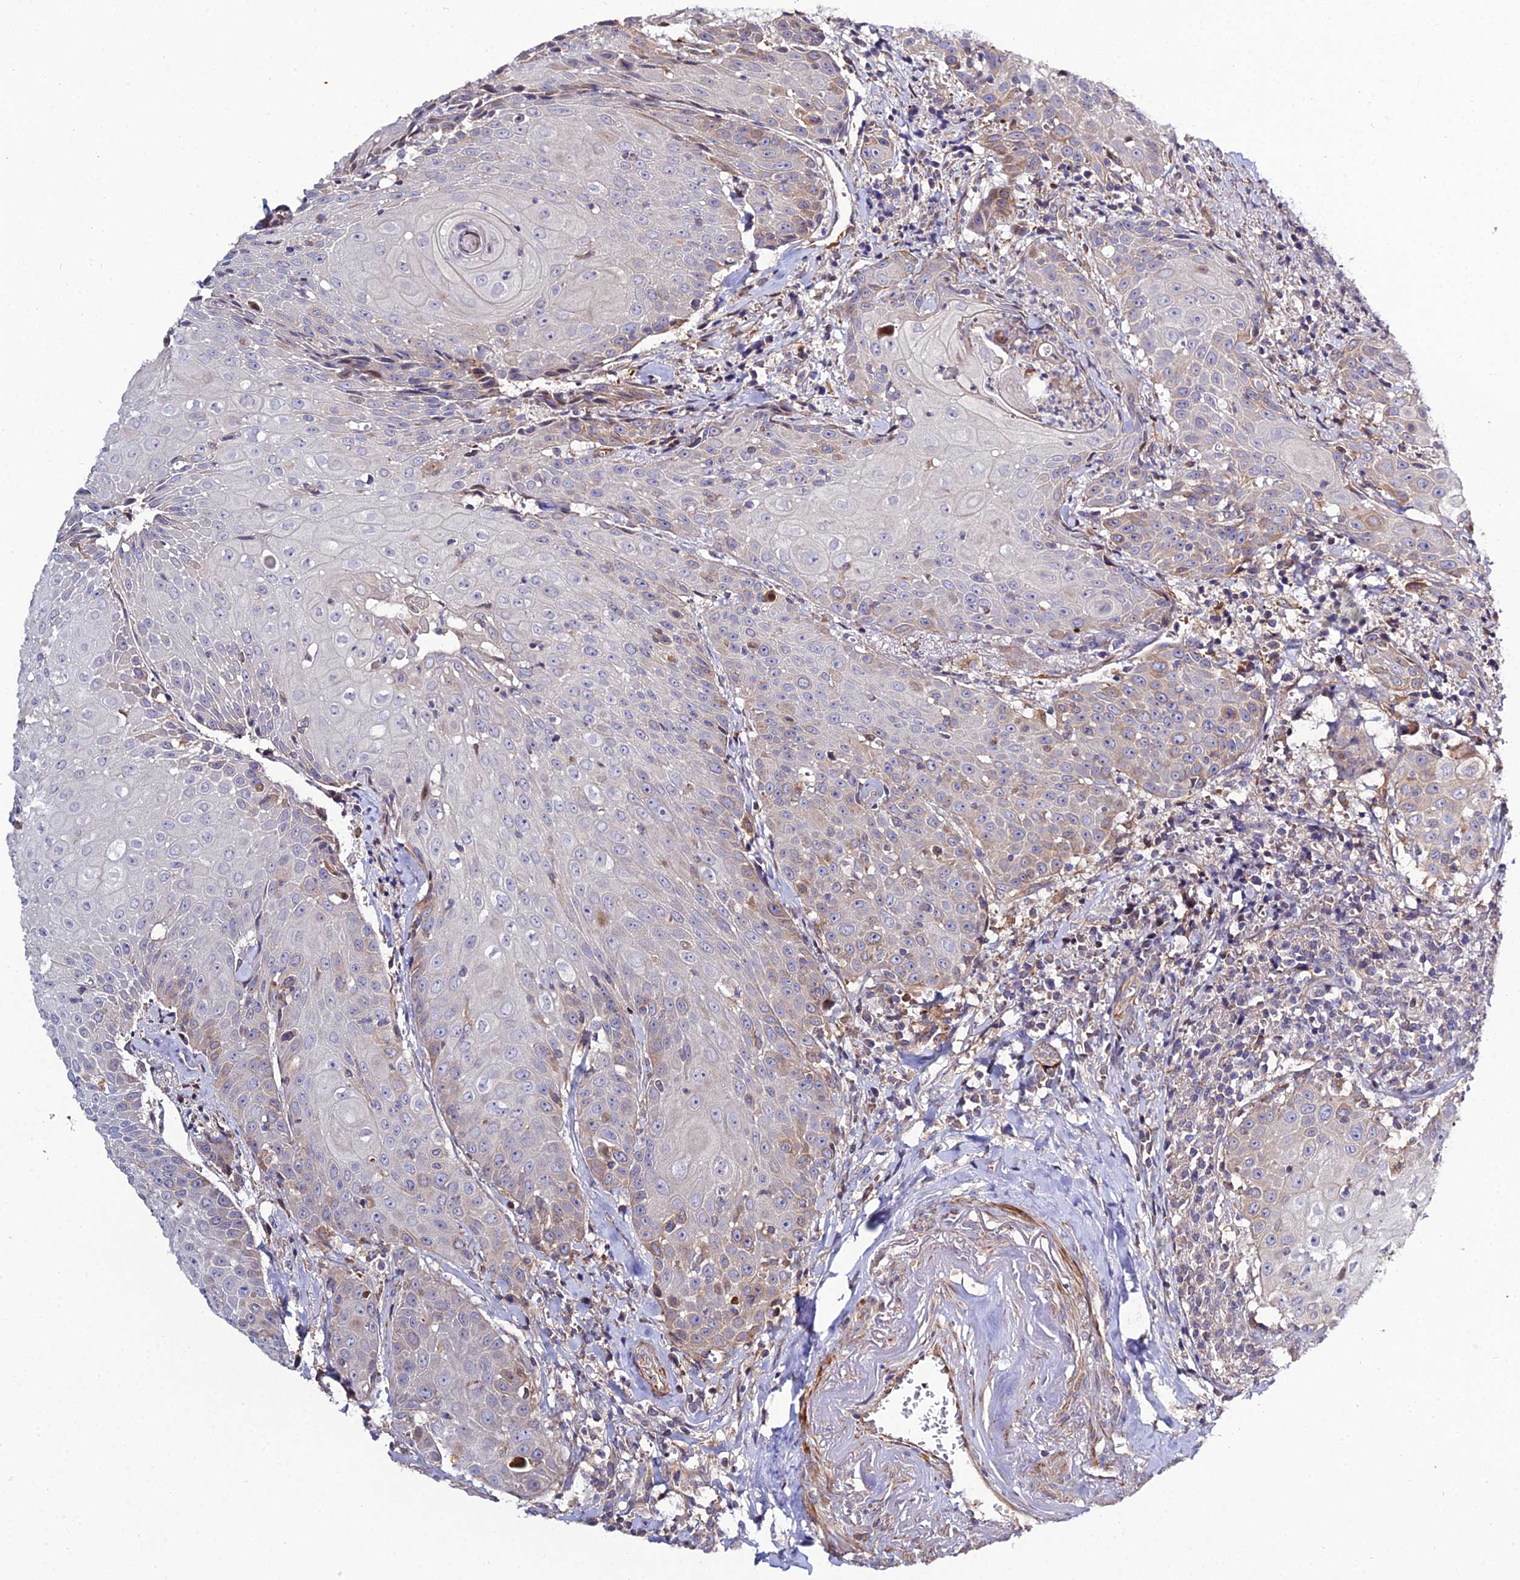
{"staining": {"intensity": "weak", "quantity": "<25%", "location": "cytoplasmic/membranous"}, "tissue": "head and neck cancer", "cell_type": "Tumor cells", "image_type": "cancer", "snomed": [{"axis": "morphology", "description": "Squamous cell carcinoma, NOS"}, {"axis": "topography", "description": "Oral tissue"}, {"axis": "topography", "description": "Head-Neck"}], "caption": "Protein analysis of squamous cell carcinoma (head and neck) reveals no significant staining in tumor cells.", "gene": "ARL6IP1", "patient": {"sex": "female", "age": 82}}